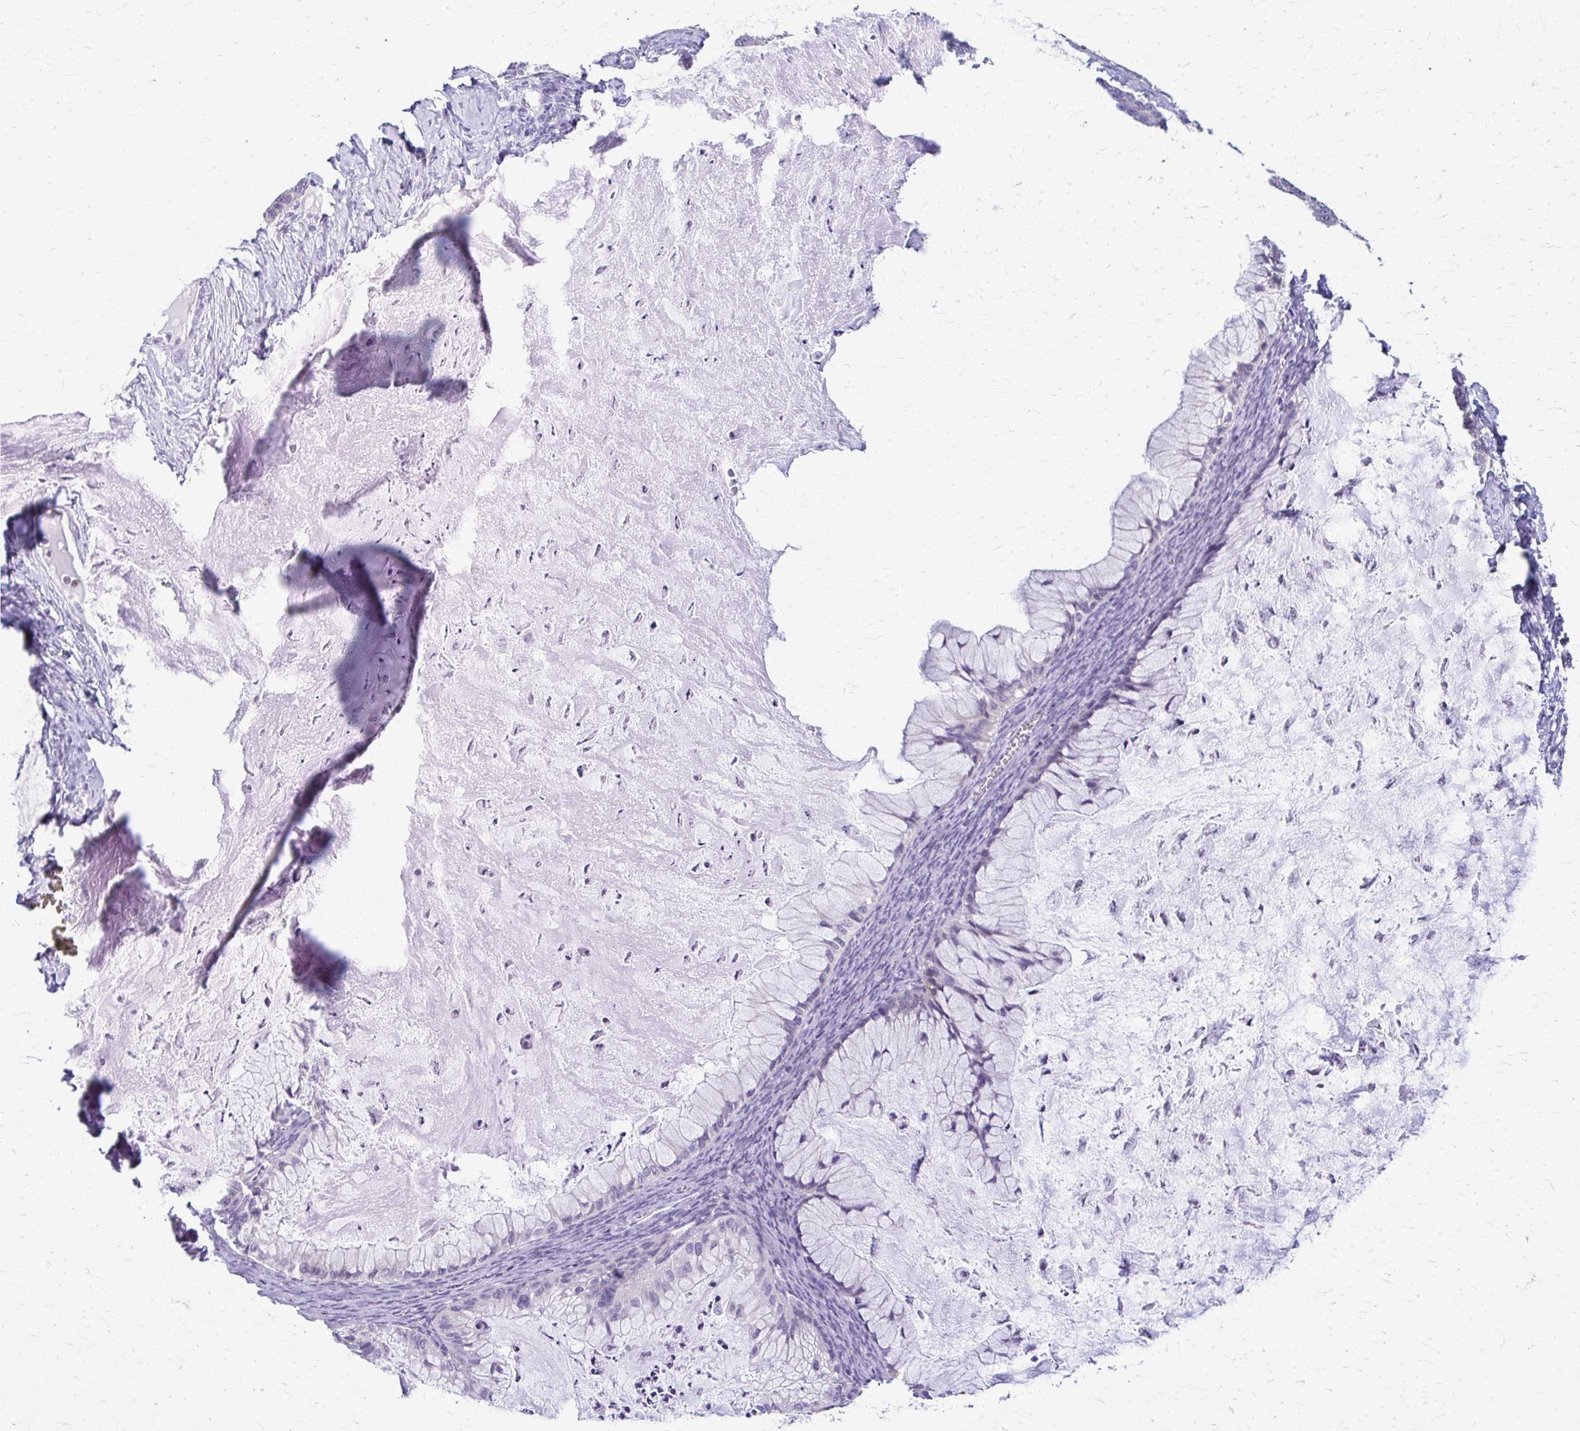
{"staining": {"intensity": "negative", "quantity": "none", "location": "none"}, "tissue": "ovarian cancer", "cell_type": "Tumor cells", "image_type": "cancer", "snomed": [{"axis": "morphology", "description": "Cystadenocarcinoma, mucinous, NOS"}, {"axis": "topography", "description": "Ovary"}], "caption": "Ovarian cancer (mucinous cystadenocarcinoma) was stained to show a protein in brown. There is no significant positivity in tumor cells. Nuclei are stained in blue.", "gene": "PIK3AP1", "patient": {"sex": "female", "age": 72}}